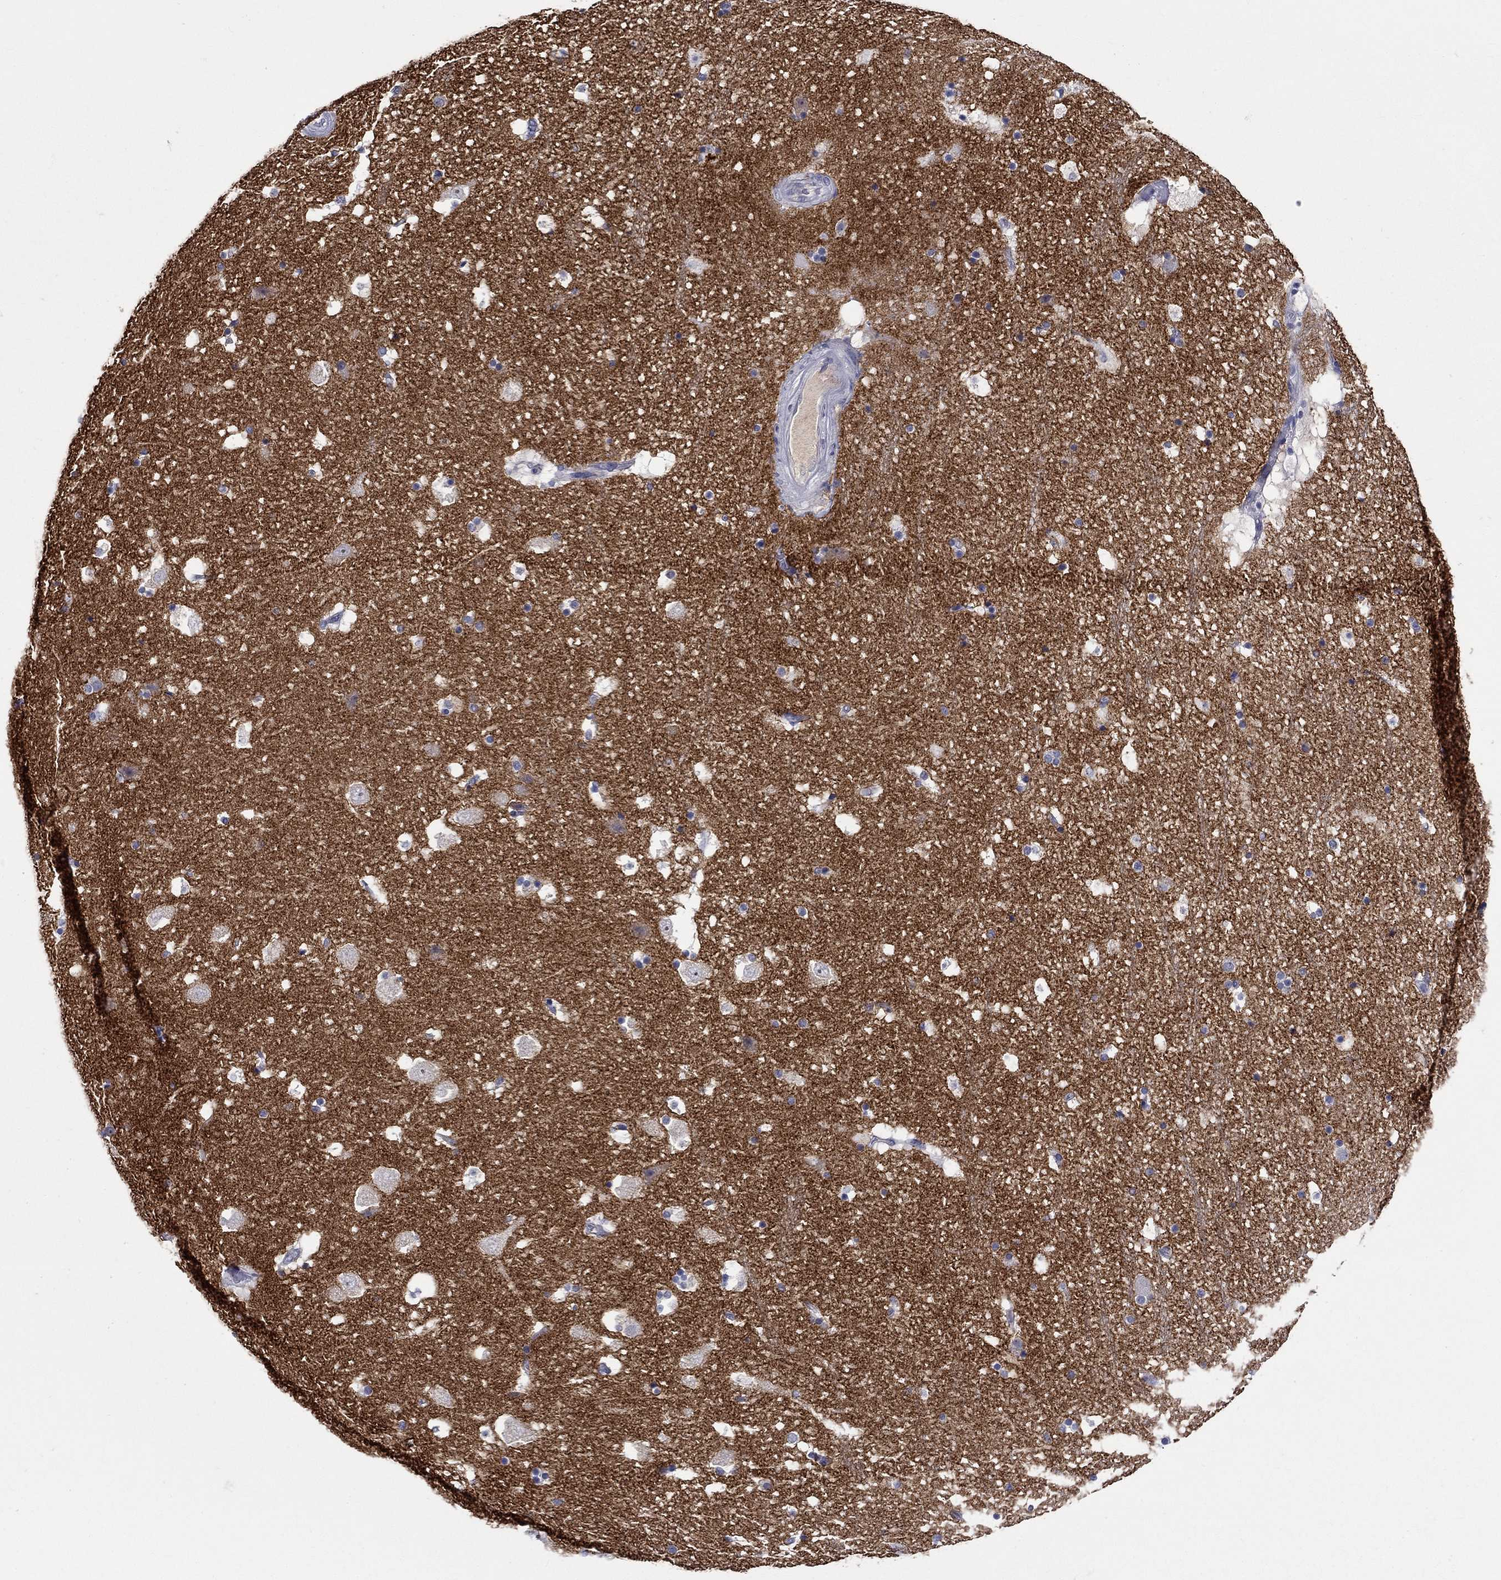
{"staining": {"intensity": "negative", "quantity": "none", "location": "none"}, "tissue": "hippocampus", "cell_type": "Glial cells", "image_type": "normal", "snomed": [{"axis": "morphology", "description": "Normal tissue, NOS"}, {"axis": "topography", "description": "Hippocampus"}], "caption": "Image shows no protein staining in glial cells of benign hippocampus. (DAB (3,3'-diaminobenzidine) immunohistochemistry, high magnification).", "gene": "SLC30A3", "patient": {"sex": "male", "age": 51}}